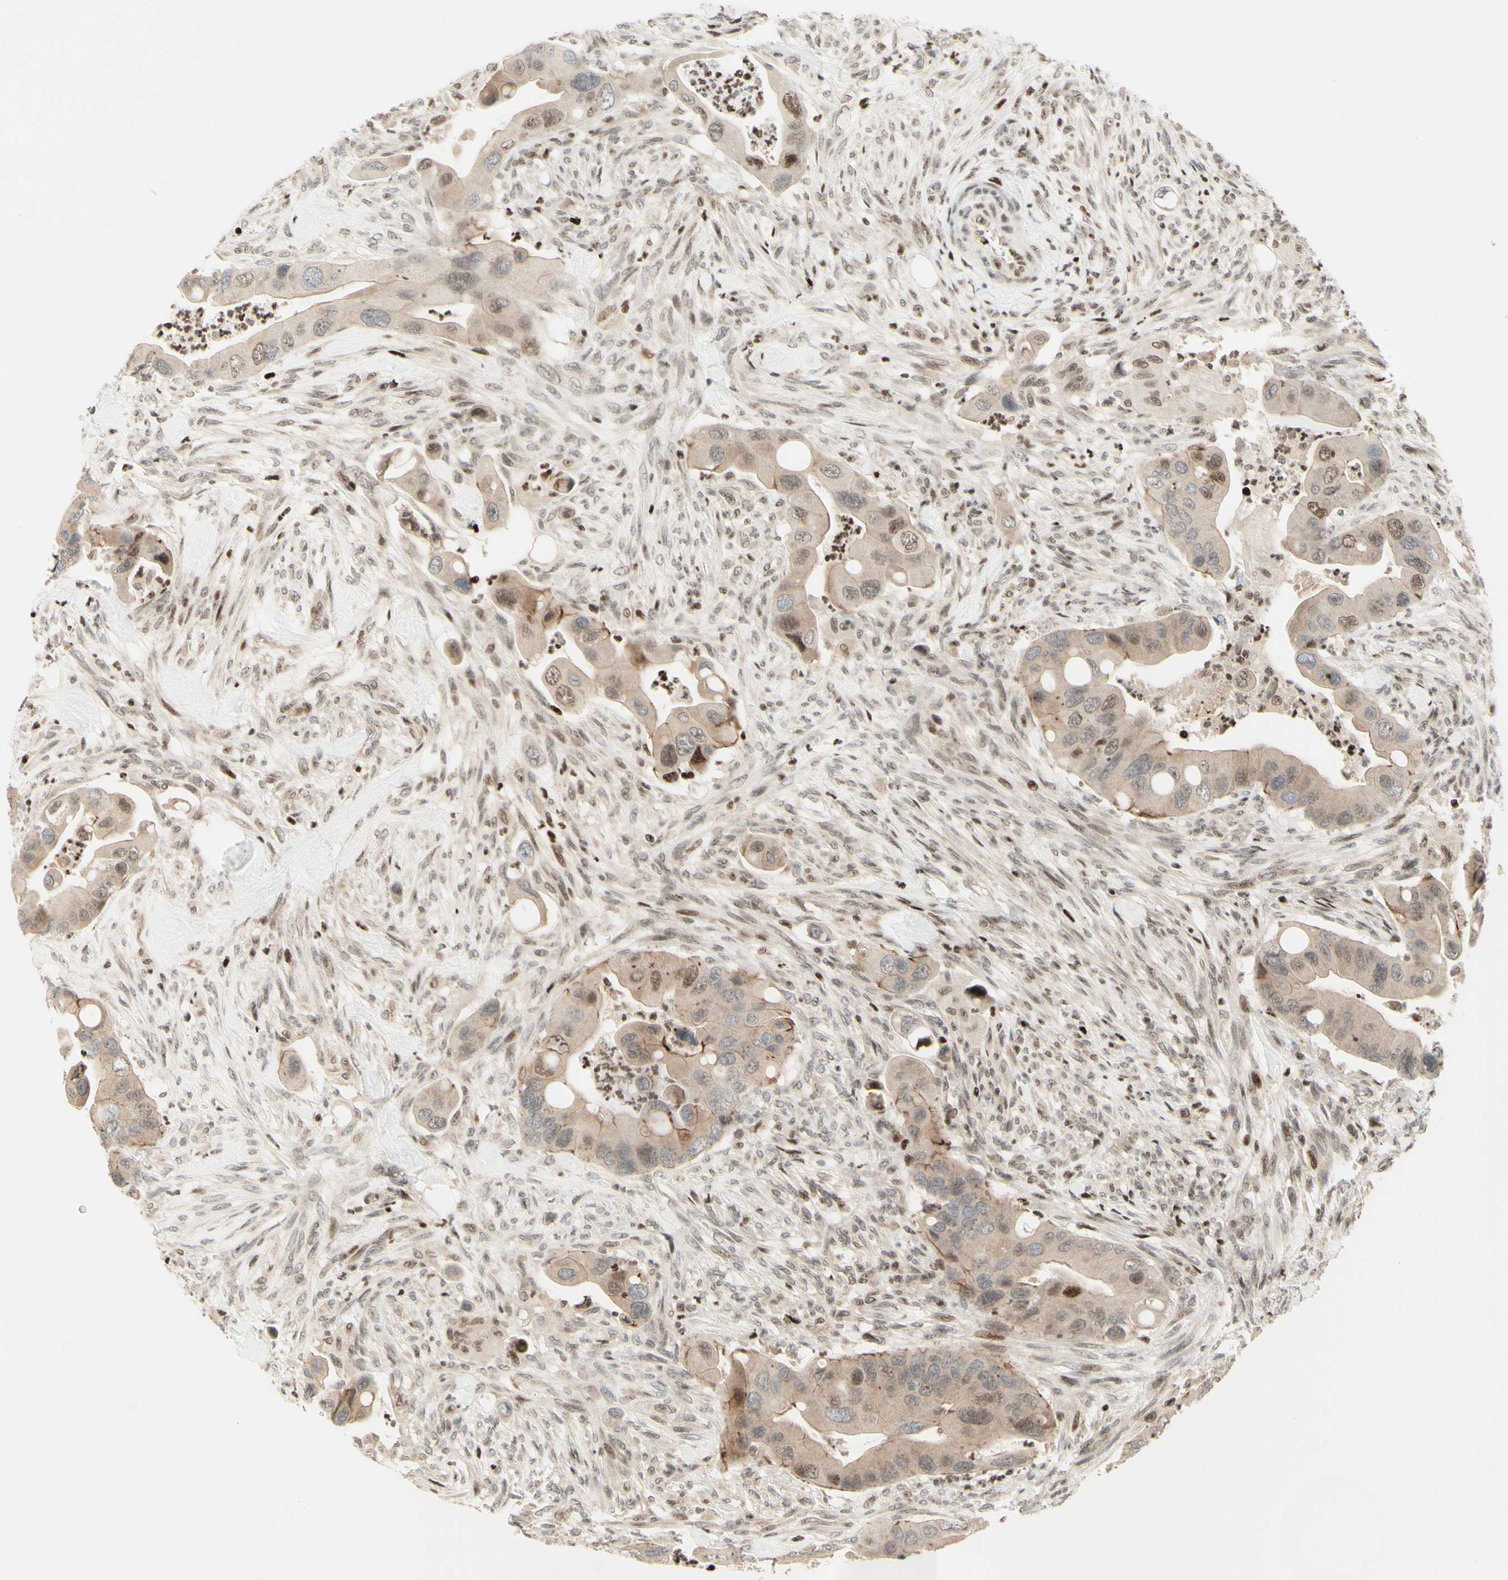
{"staining": {"intensity": "weak", "quantity": ">75%", "location": "cytoplasmic/membranous"}, "tissue": "colorectal cancer", "cell_type": "Tumor cells", "image_type": "cancer", "snomed": [{"axis": "morphology", "description": "Adenocarcinoma, NOS"}, {"axis": "topography", "description": "Rectum"}], "caption": "The image demonstrates staining of adenocarcinoma (colorectal), revealing weak cytoplasmic/membranous protein expression (brown color) within tumor cells. The protein is stained brown, and the nuclei are stained in blue (DAB (3,3'-diaminobenzidine) IHC with brightfield microscopy, high magnification).", "gene": "CDKL5", "patient": {"sex": "female", "age": 57}}